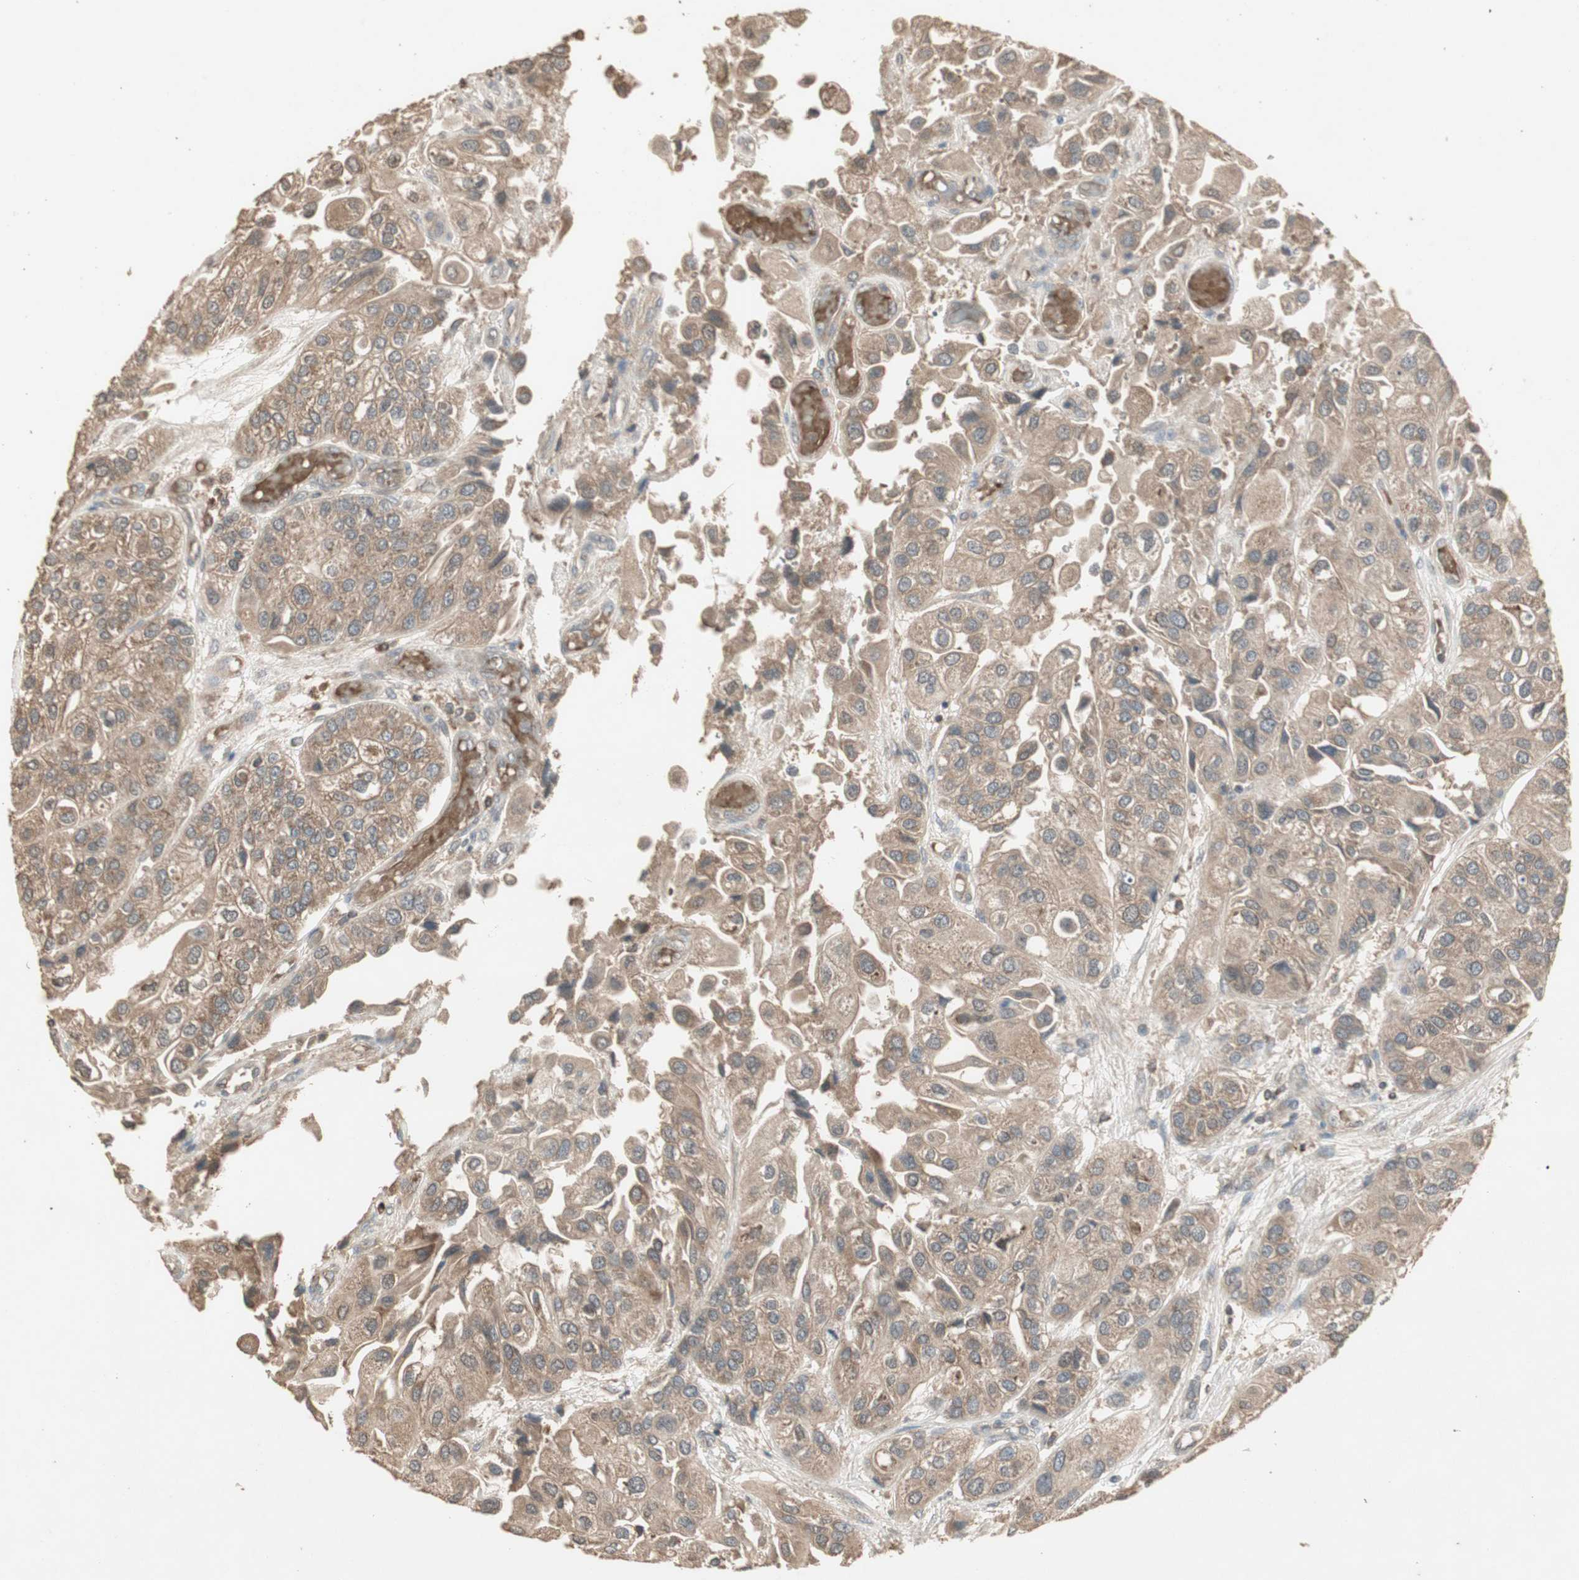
{"staining": {"intensity": "moderate", "quantity": ">75%", "location": "cytoplasmic/membranous"}, "tissue": "urothelial cancer", "cell_type": "Tumor cells", "image_type": "cancer", "snomed": [{"axis": "morphology", "description": "Urothelial carcinoma, High grade"}, {"axis": "topography", "description": "Urinary bladder"}], "caption": "Protein expression analysis of human urothelial carcinoma (high-grade) reveals moderate cytoplasmic/membranous staining in approximately >75% of tumor cells.", "gene": "UBAC1", "patient": {"sex": "female", "age": 64}}